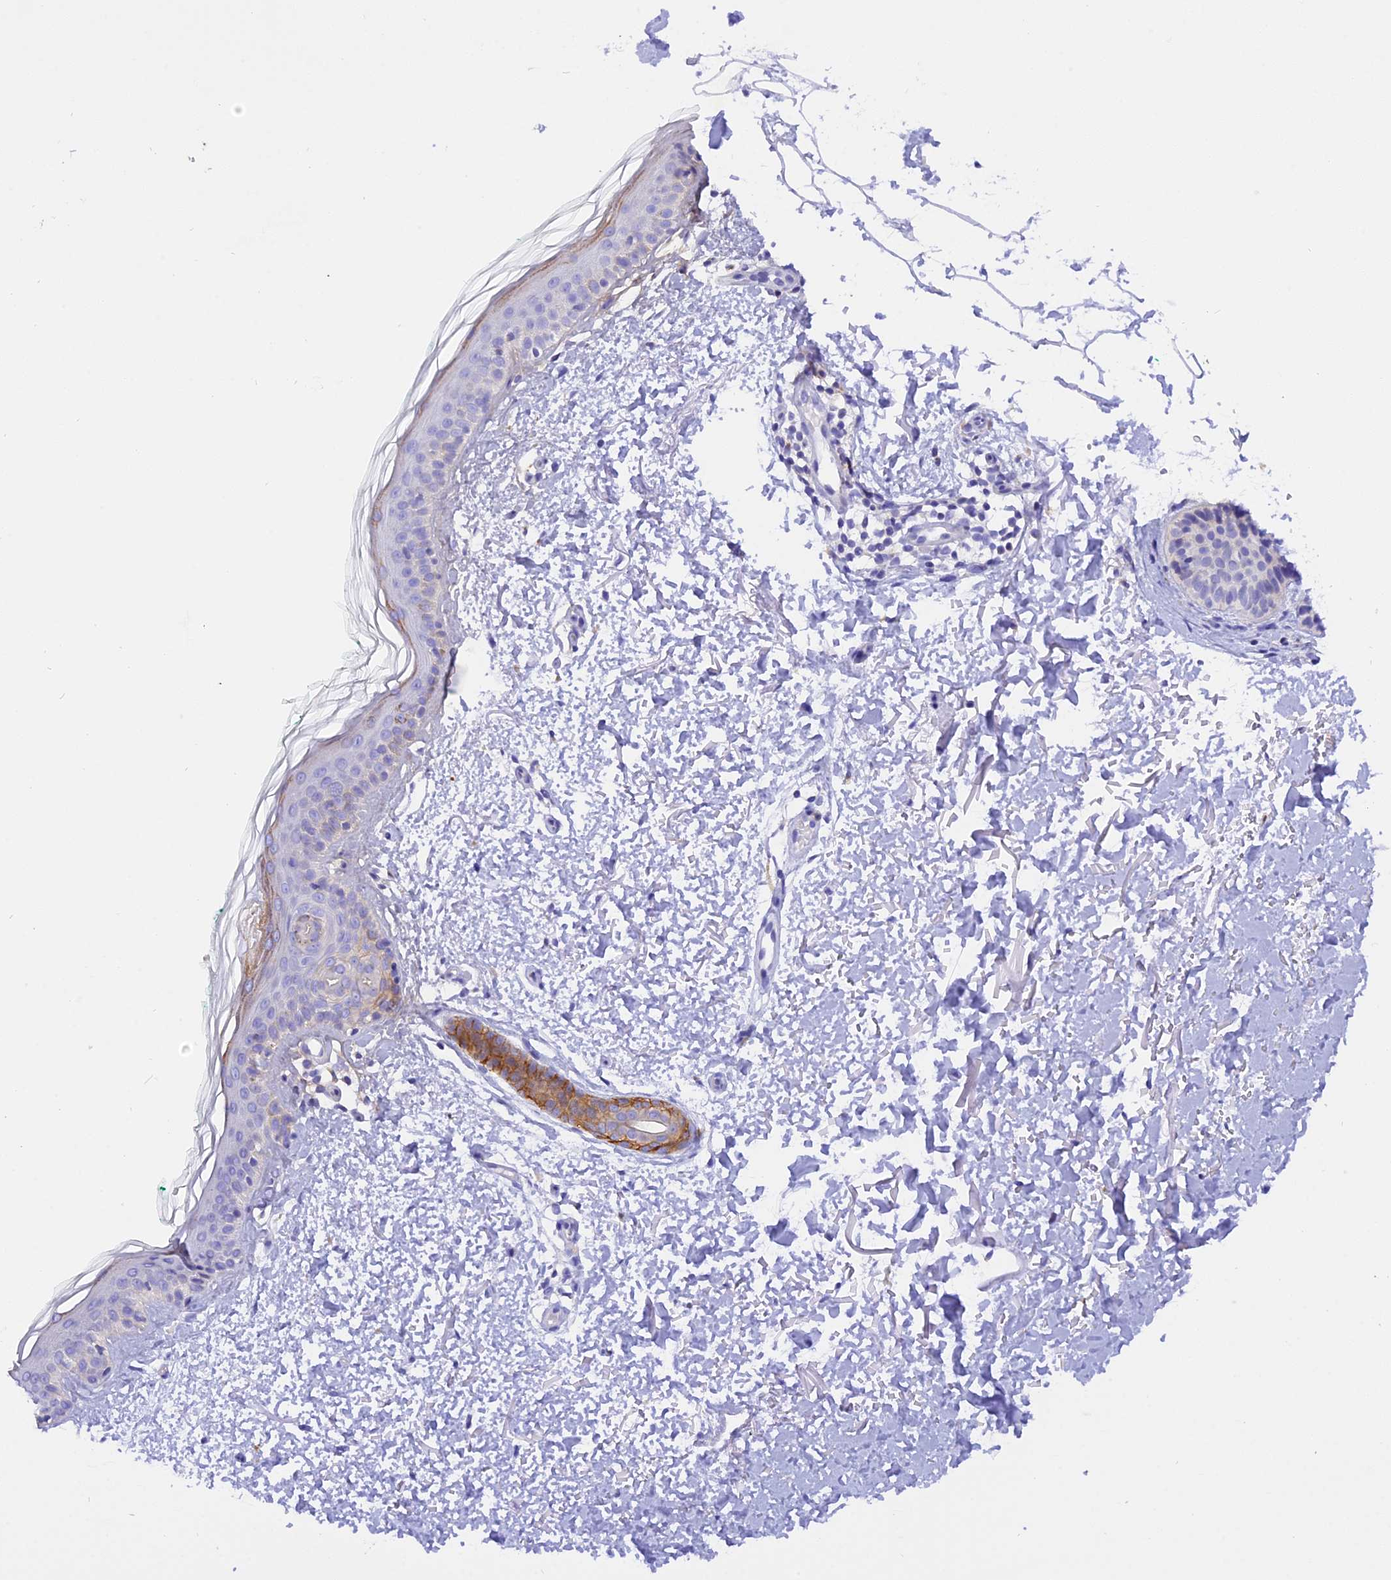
{"staining": {"intensity": "negative", "quantity": "none", "location": "none"}, "tissue": "skin", "cell_type": "Fibroblasts", "image_type": "normal", "snomed": [{"axis": "morphology", "description": "Normal tissue, NOS"}, {"axis": "topography", "description": "Skin"}], "caption": "Immunohistochemical staining of normal human skin reveals no significant positivity in fibroblasts. (DAB immunohistochemistry (IHC) visualized using brightfield microscopy, high magnification).", "gene": "COL6A5", "patient": {"sex": "male", "age": 66}}